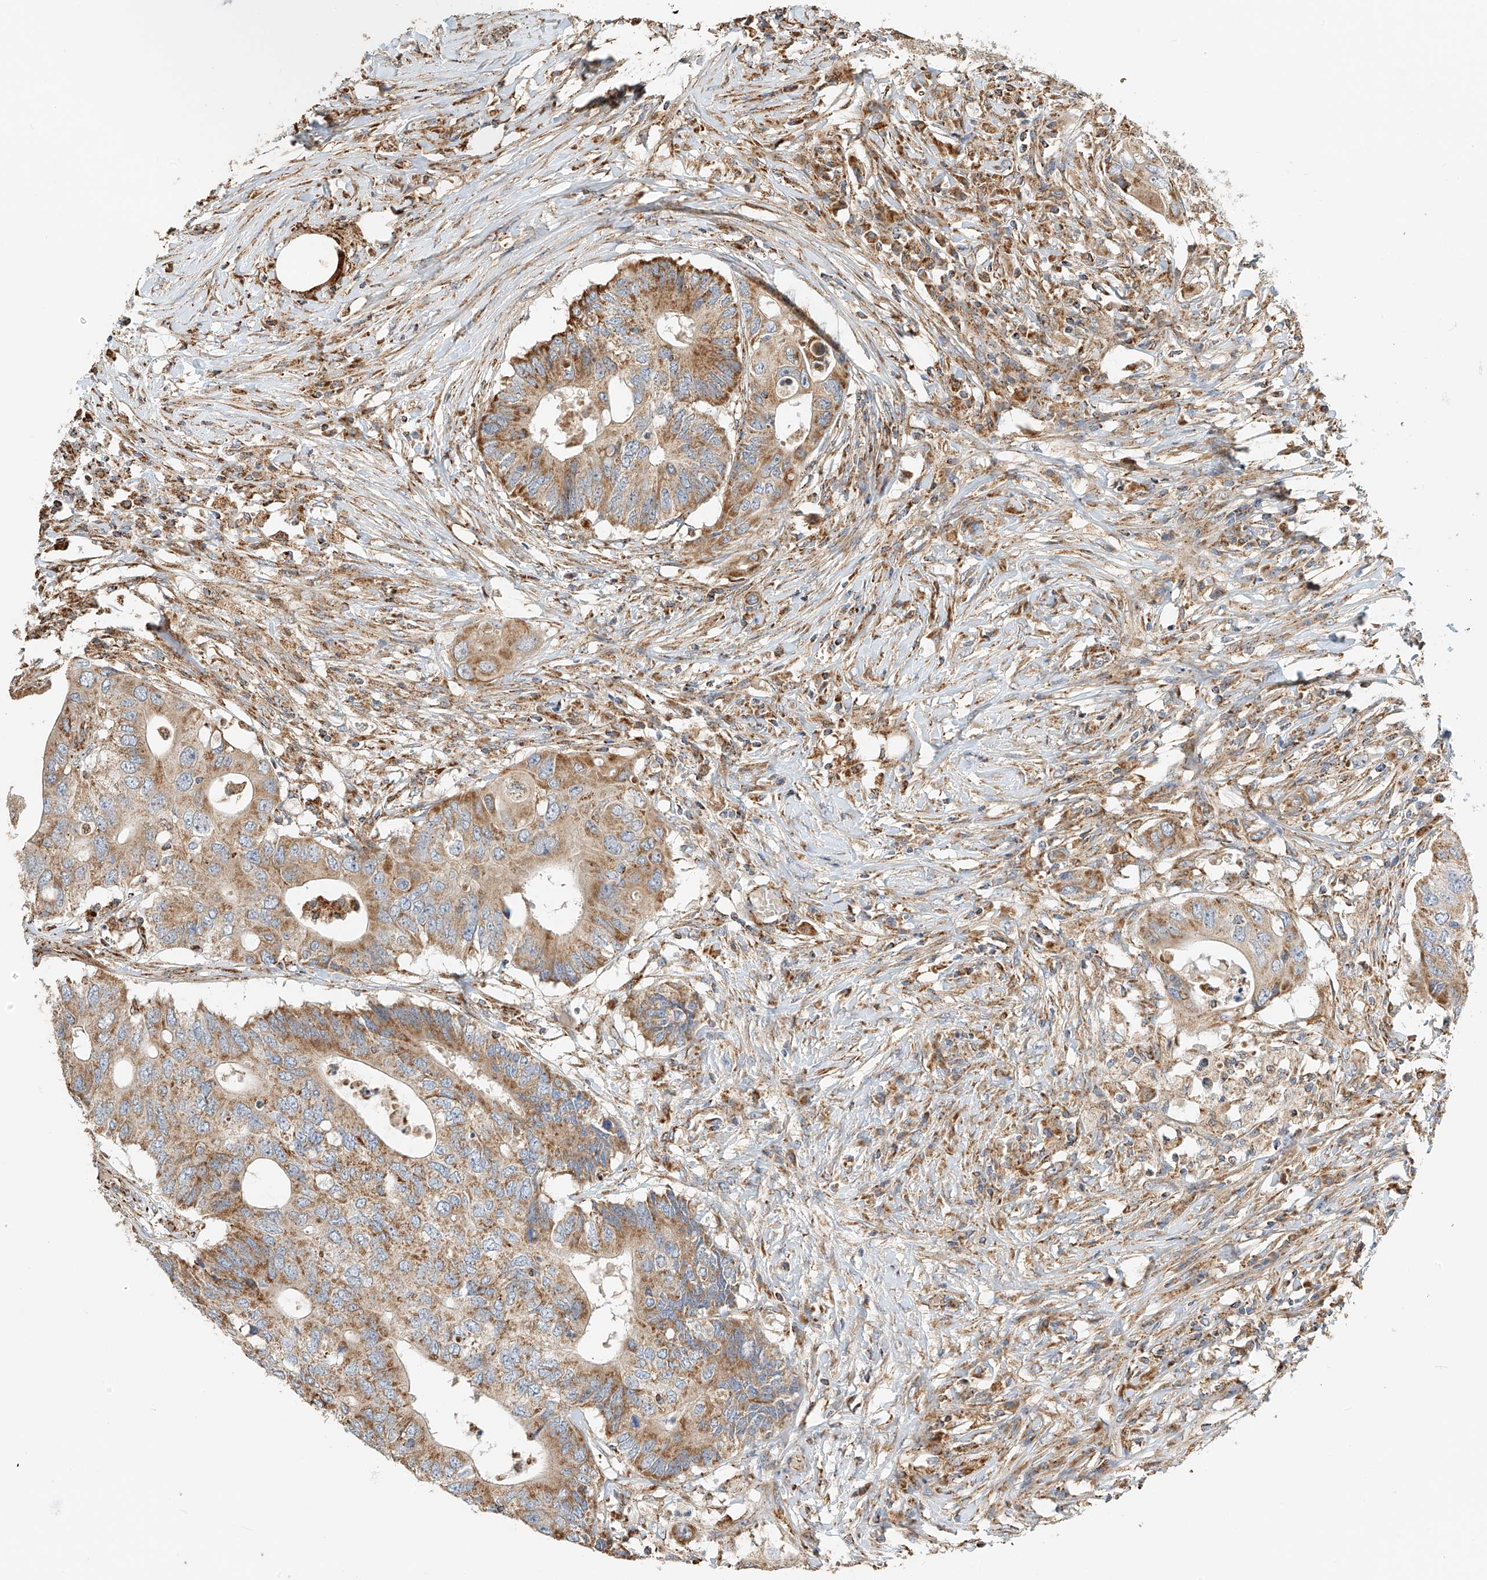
{"staining": {"intensity": "moderate", "quantity": ">75%", "location": "cytoplasmic/membranous"}, "tissue": "colorectal cancer", "cell_type": "Tumor cells", "image_type": "cancer", "snomed": [{"axis": "morphology", "description": "Adenocarcinoma, NOS"}, {"axis": "topography", "description": "Colon"}], "caption": "The photomicrograph demonstrates immunohistochemical staining of colorectal adenocarcinoma. There is moderate cytoplasmic/membranous staining is appreciated in about >75% of tumor cells.", "gene": "YIPF7", "patient": {"sex": "male", "age": 71}}